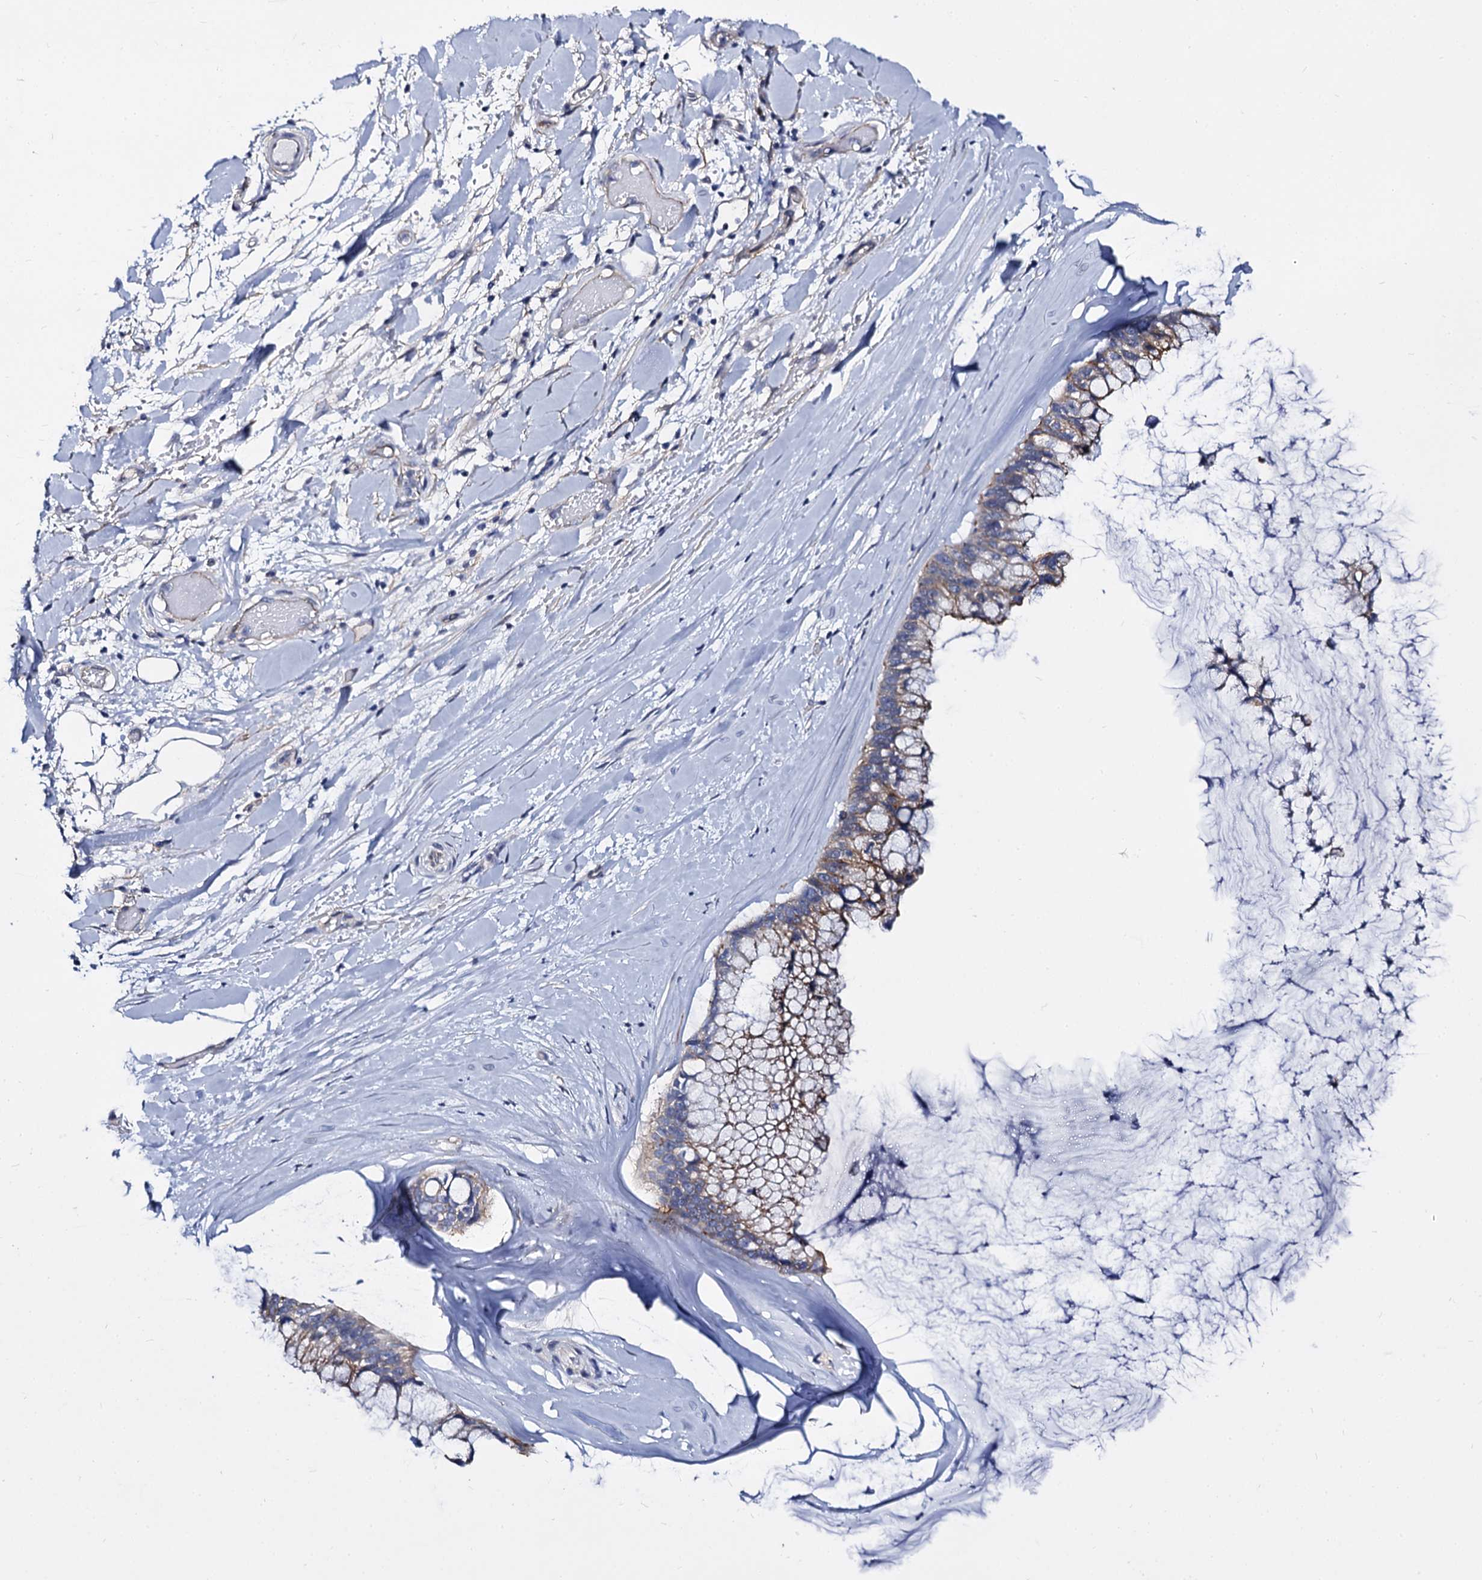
{"staining": {"intensity": "moderate", "quantity": "25%-75%", "location": "cytoplasmic/membranous"}, "tissue": "ovarian cancer", "cell_type": "Tumor cells", "image_type": "cancer", "snomed": [{"axis": "morphology", "description": "Cystadenocarcinoma, mucinous, NOS"}, {"axis": "topography", "description": "Ovary"}], "caption": "A medium amount of moderate cytoplasmic/membranous expression is seen in approximately 25%-75% of tumor cells in ovarian cancer (mucinous cystadenocarcinoma) tissue. (brown staining indicates protein expression, while blue staining denotes nuclei).", "gene": "CBFB", "patient": {"sex": "female", "age": 39}}